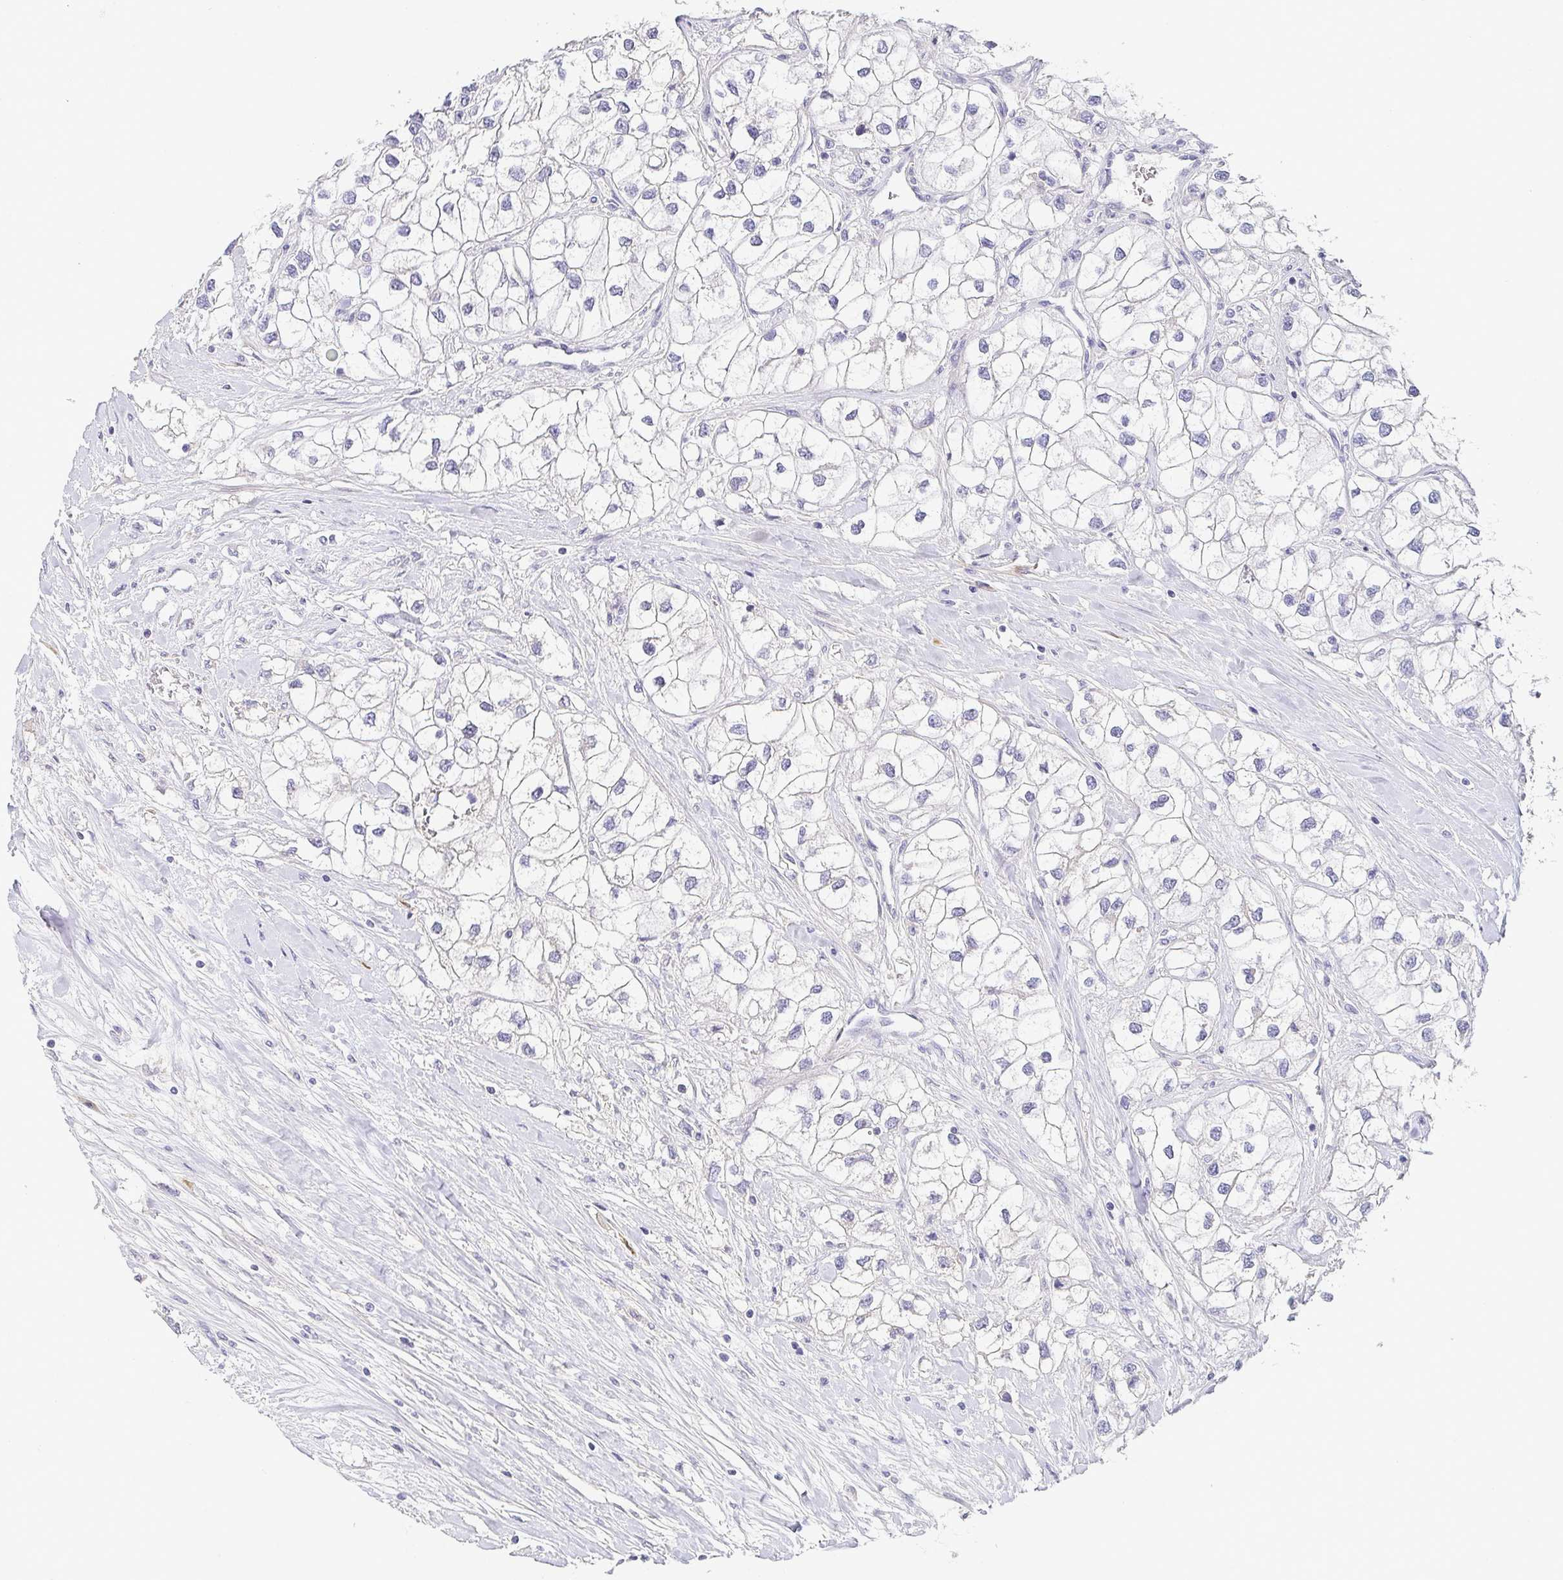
{"staining": {"intensity": "negative", "quantity": "none", "location": "none"}, "tissue": "renal cancer", "cell_type": "Tumor cells", "image_type": "cancer", "snomed": [{"axis": "morphology", "description": "Adenocarcinoma, NOS"}, {"axis": "topography", "description": "Kidney"}], "caption": "IHC photomicrograph of renal cancer stained for a protein (brown), which demonstrates no staining in tumor cells.", "gene": "RNASE7", "patient": {"sex": "male", "age": 59}}